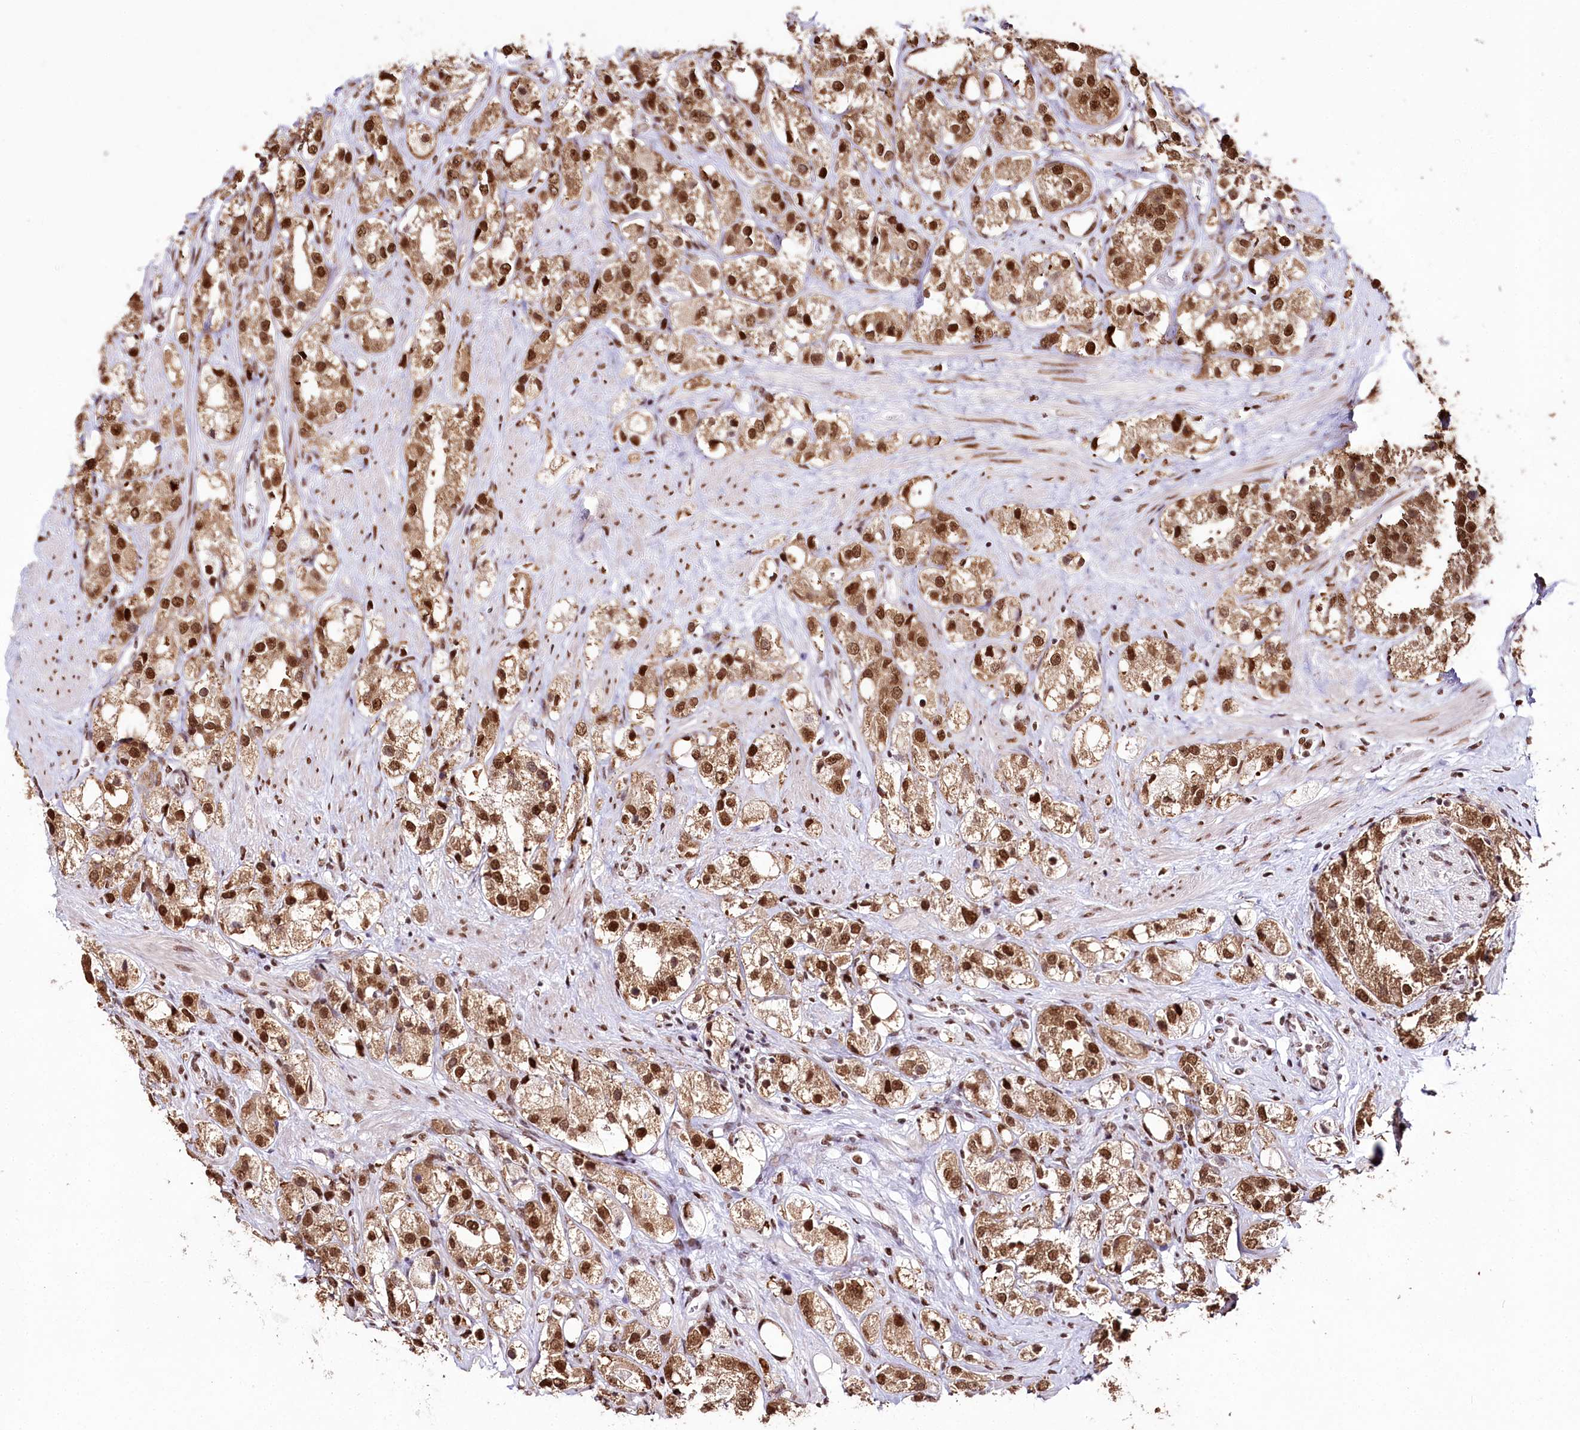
{"staining": {"intensity": "strong", "quantity": ">75%", "location": "cytoplasmic/membranous,nuclear"}, "tissue": "prostate cancer", "cell_type": "Tumor cells", "image_type": "cancer", "snomed": [{"axis": "morphology", "description": "Adenocarcinoma, NOS"}, {"axis": "topography", "description": "Prostate"}], "caption": "Strong cytoplasmic/membranous and nuclear expression for a protein is present in about >75% of tumor cells of prostate adenocarcinoma using IHC.", "gene": "SMARCE1", "patient": {"sex": "male", "age": 79}}